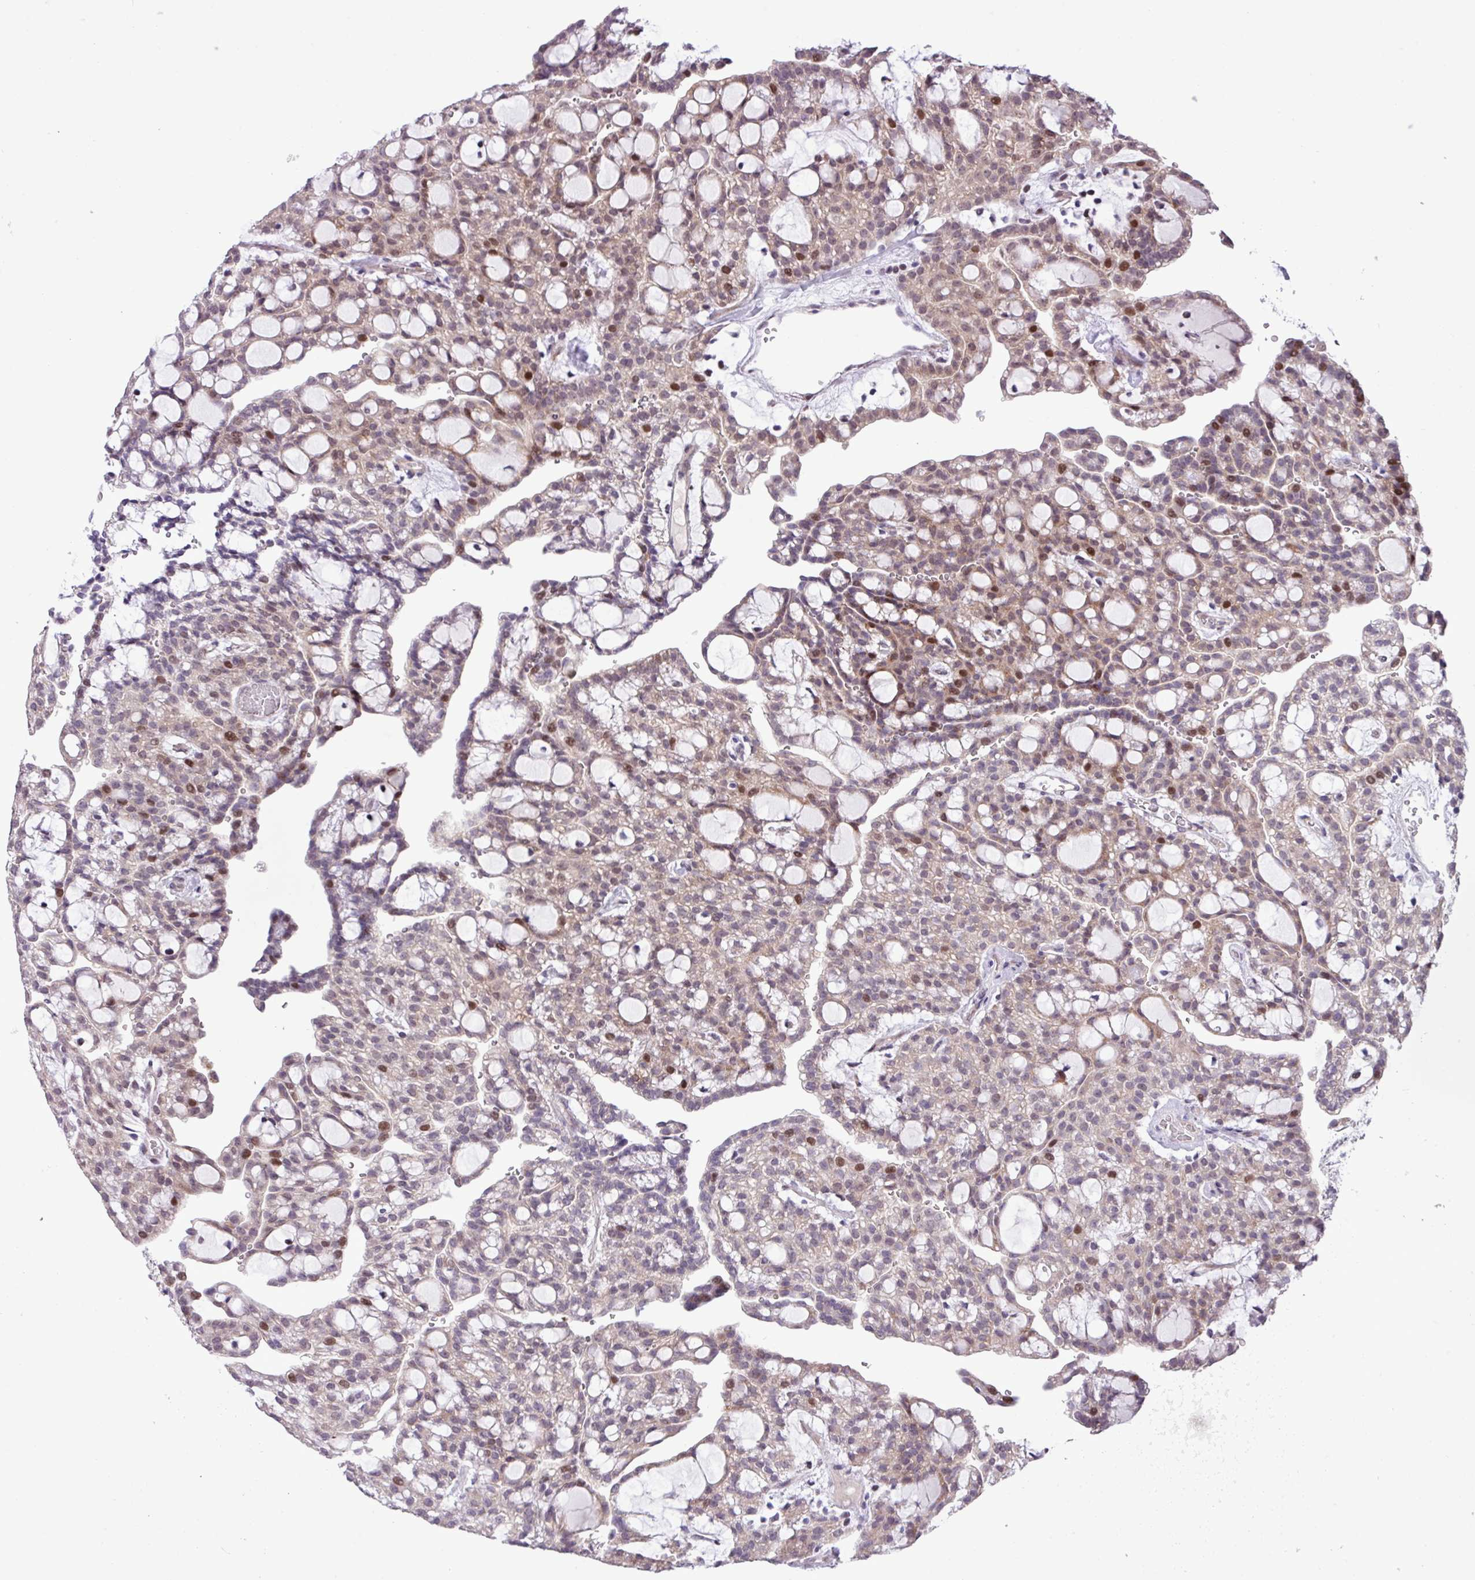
{"staining": {"intensity": "moderate", "quantity": "<25%", "location": "nuclear"}, "tissue": "renal cancer", "cell_type": "Tumor cells", "image_type": "cancer", "snomed": [{"axis": "morphology", "description": "Adenocarcinoma, NOS"}, {"axis": "topography", "description": "Kidney"}], "caption": "The image demonstrates a brown stain indicating the presence of a protein in the nuclear of tumor cells in adenocarcinoma (renal).", "gene": "ZNF354A", "patient": {"sex": "male", "age": 63}}